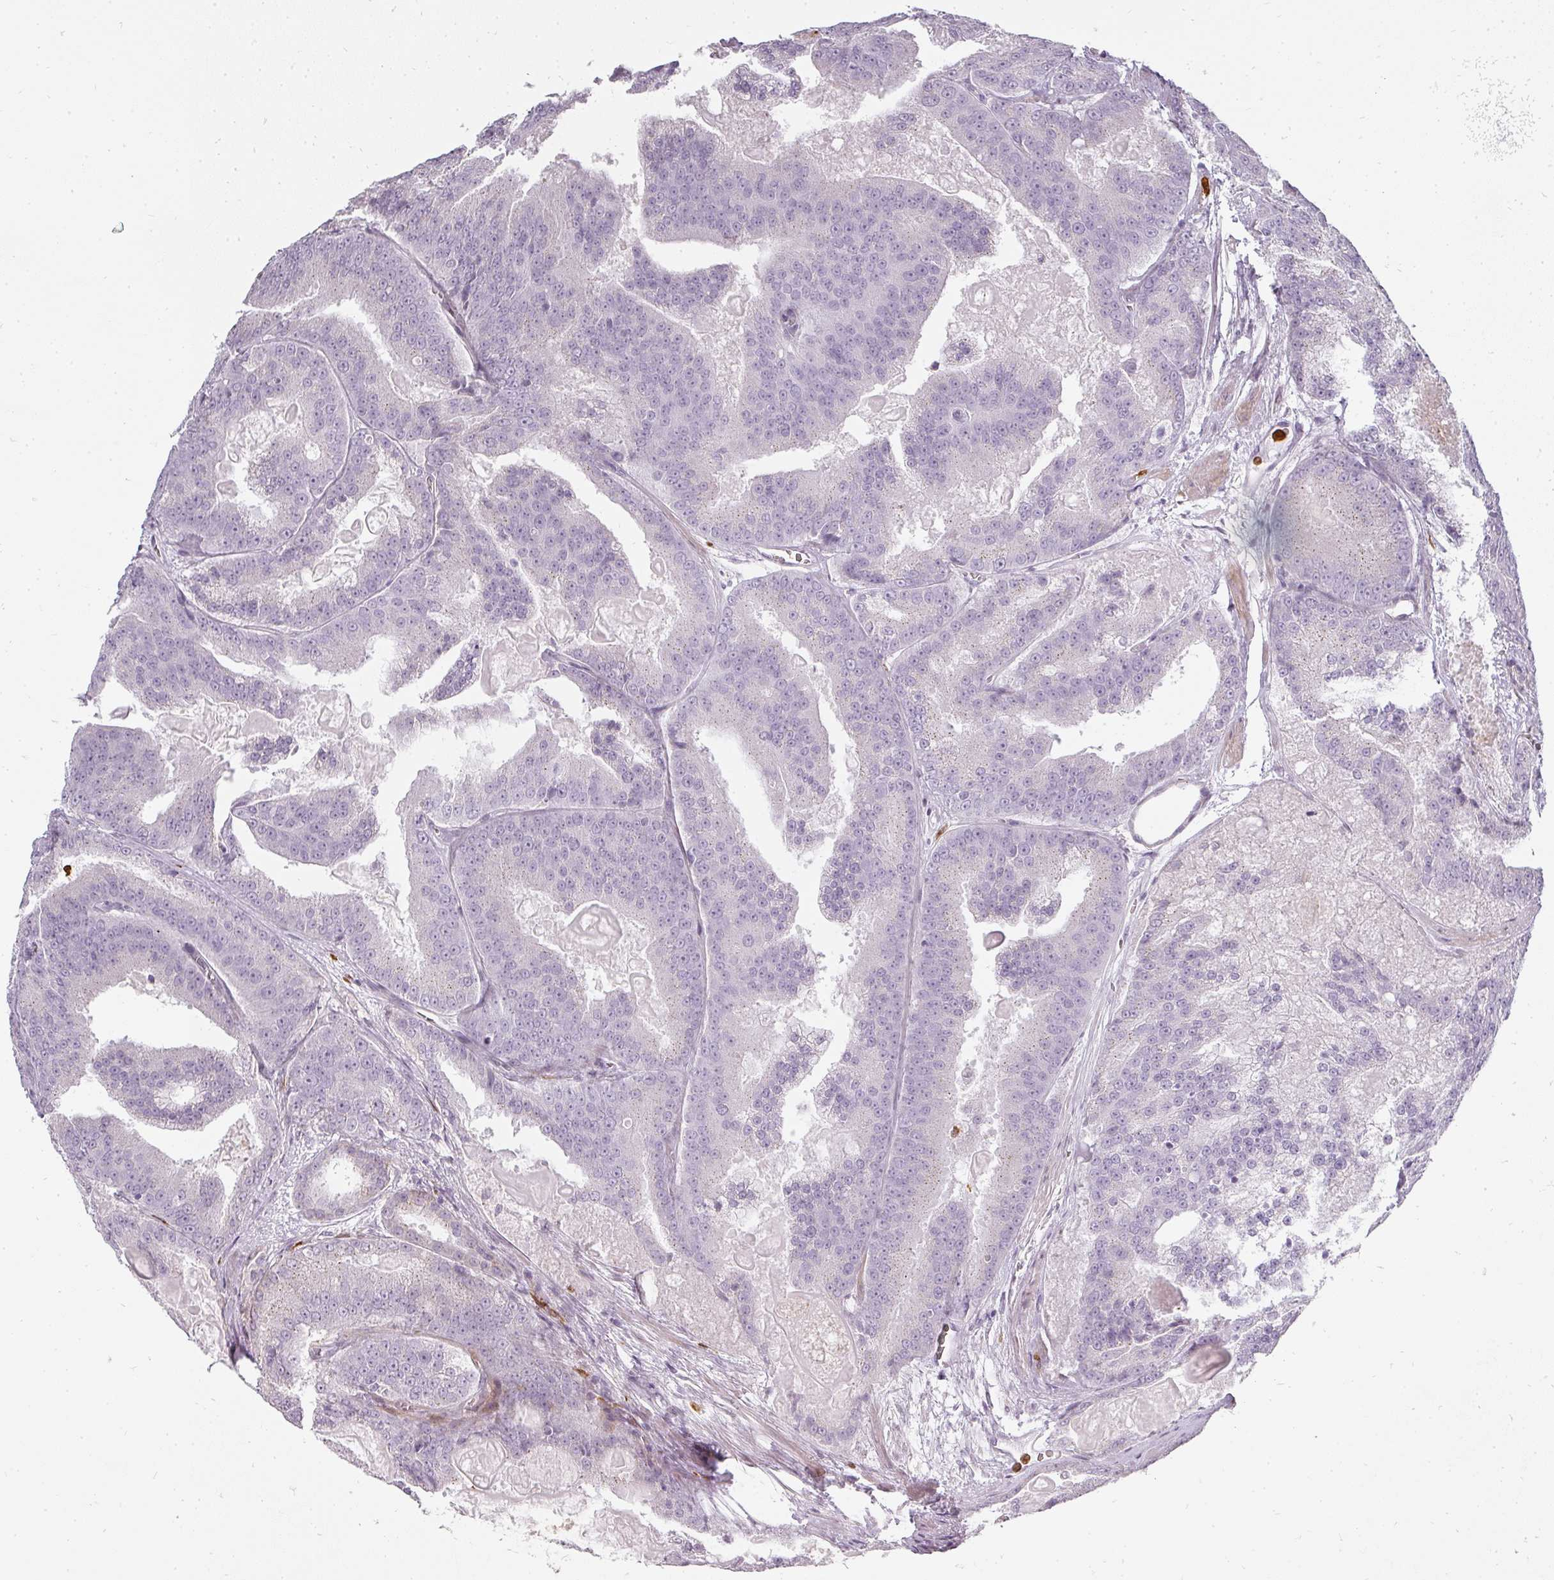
{"staining": {"intensity": "negative", "quantity": "none", "location": "none"}, "tissue": "prostate cancer", "cell_type": "Tumor cells", "image_type": "cancer", "snomed": [{"axis": "morphology", "description": "Adenocarcinoma, High grade"}, {"axis": "topography", "description": "Prostate"}], "caption": "An immunohistochemistry (IHC) histopathology image of prostate cancer is shown. There is no staining in tumor cells of prostate cancer.", "gene": "BIK", "patient": {"sex": "male", "age": 61}}